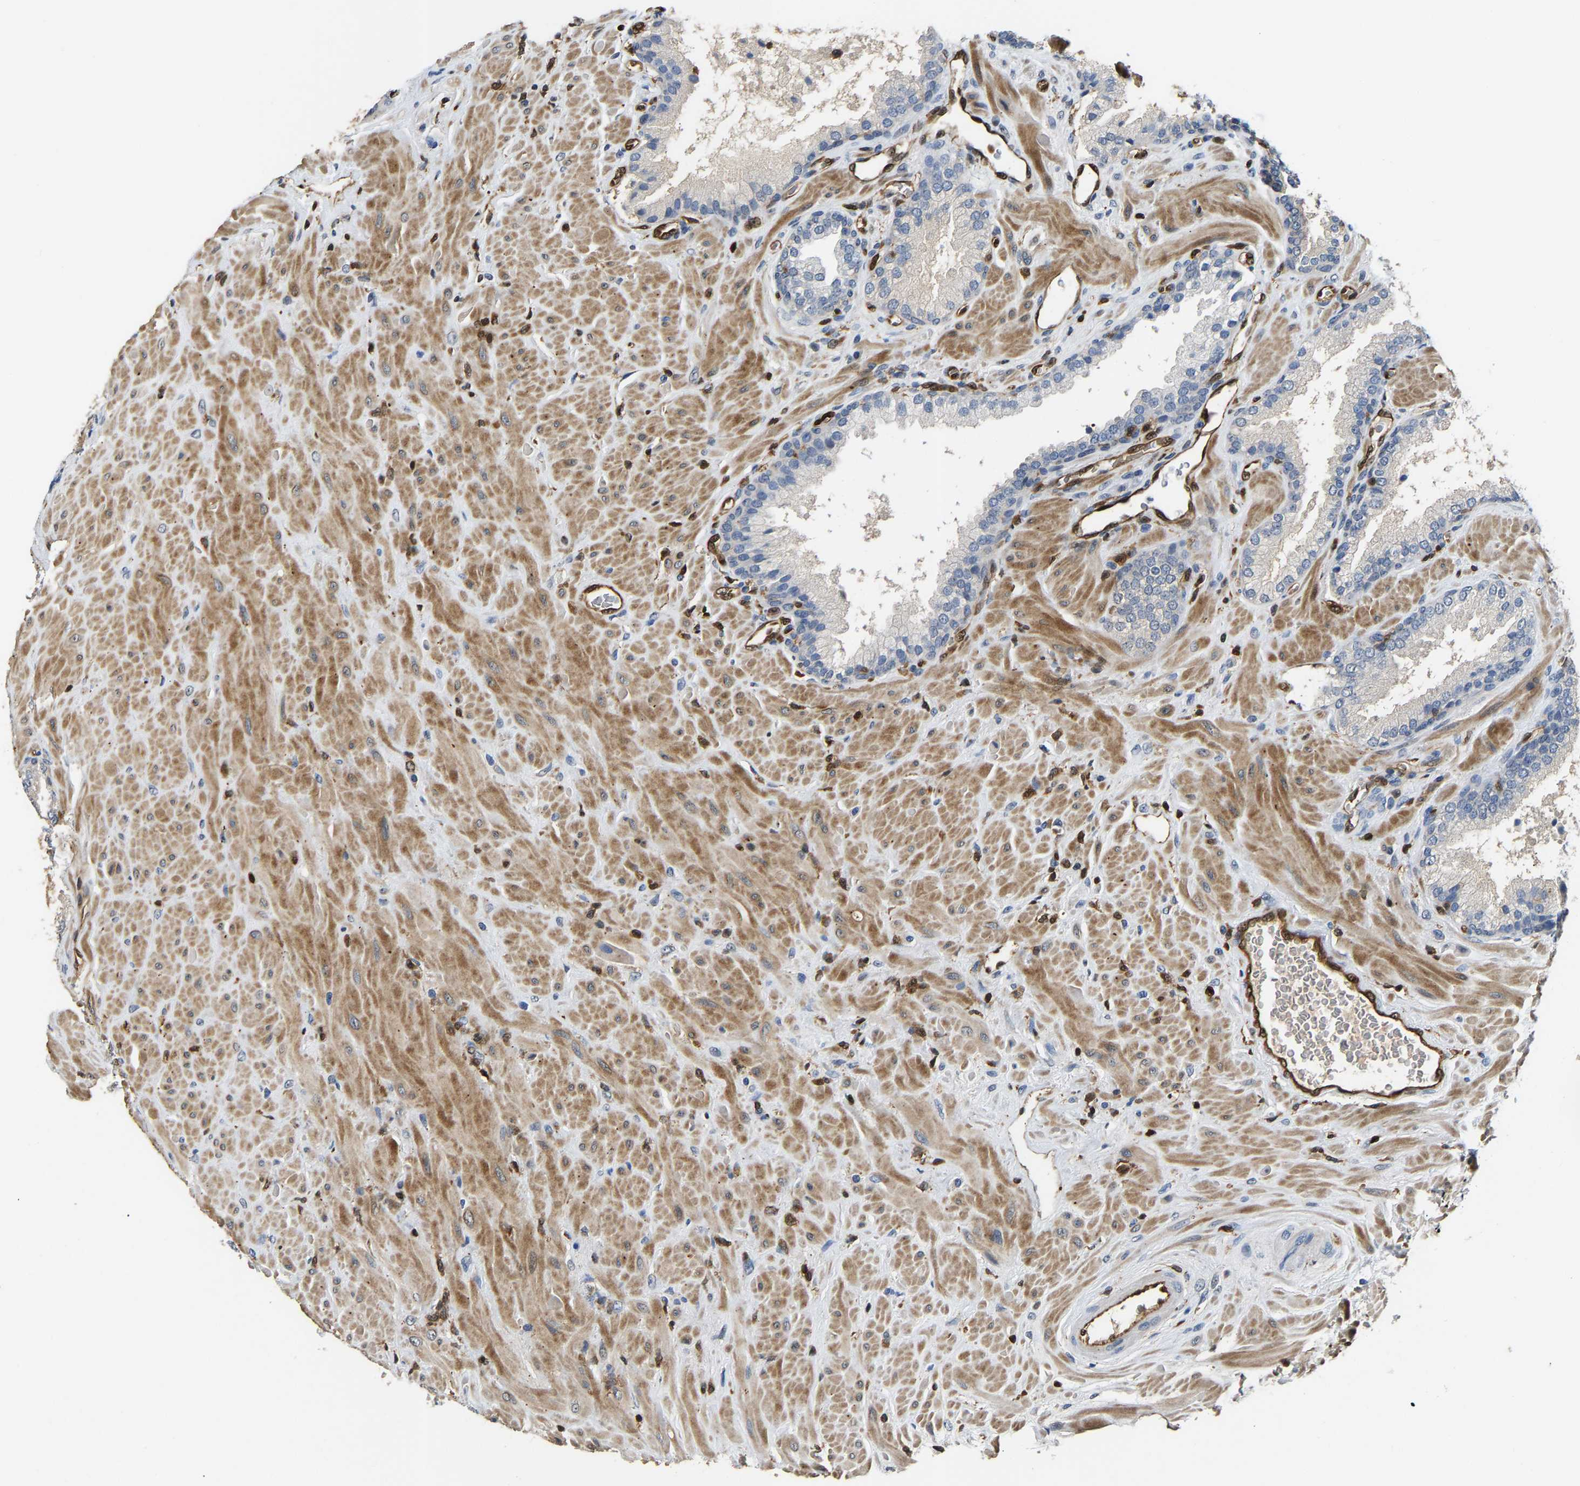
{"staining": {"intensity": "negative", "quantity": "none", "location": "none"}, "tissue": "prostate cancer", "cell_type": "Tumor cells", "image_type": "cancer", "snomed": [{"axis": "morphology", "description": "Adenocarcinoma, Low grade"}, {"axis": "topography", "description": "Prostate"}], "caption": "Photomicrograph shows no protein staining in tumor cells of low-grade adenocarcinoma (prostate) tissue. (Stains: DAB (3,3'-diaminobenzidine) immunohistochemistry (IHC) with hematoxylin counter stain, Microscopy: brightfield microscopy at high magnification).", "gene": "GIMAP7", "patient": {"sex": "male", "age": 71}}